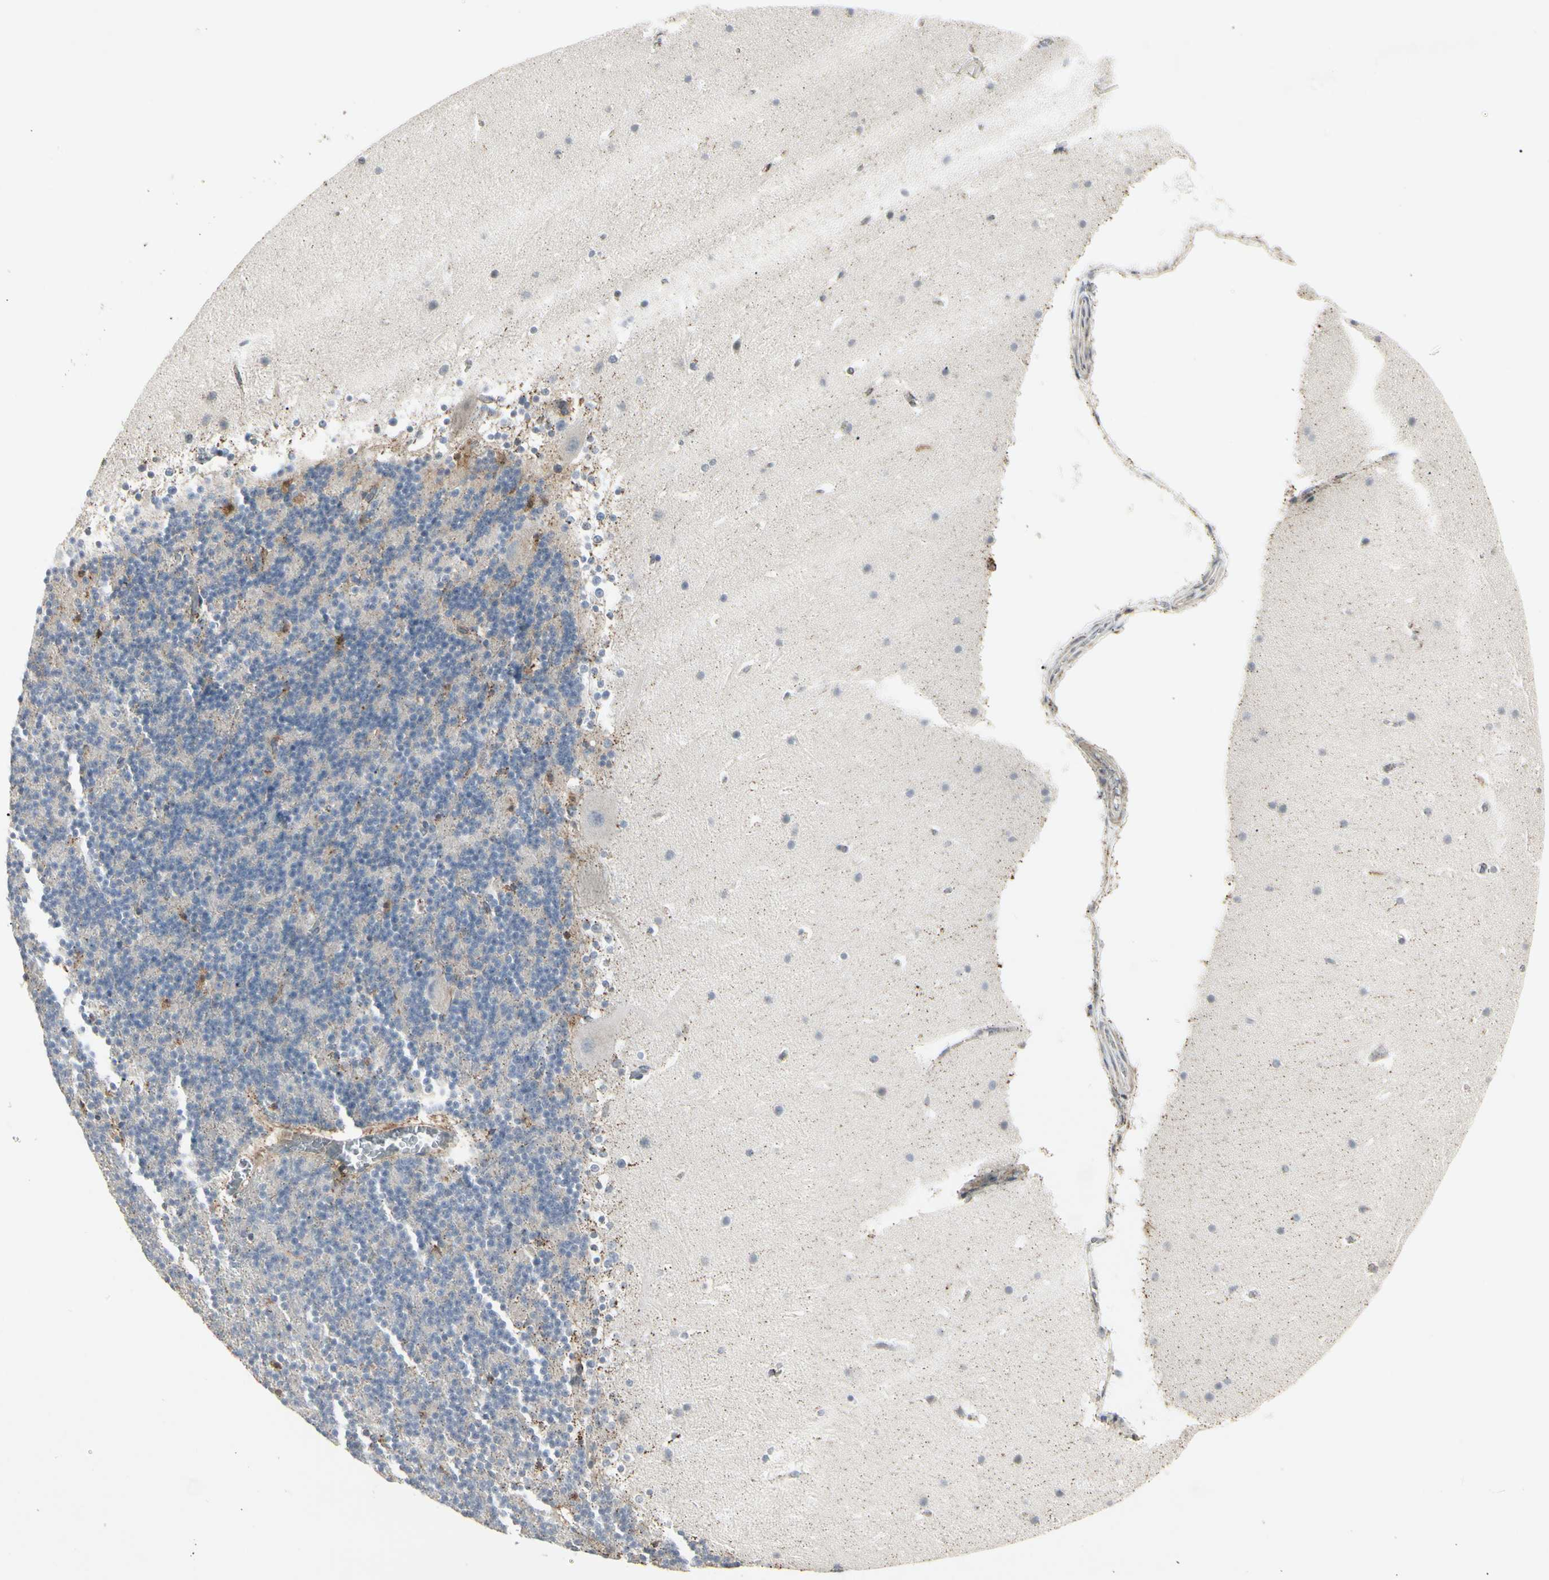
{"staining": {"intensity": "moderate", "quantity": "<25%", "location": "cytoplasmic/membranous"}, "tissue": "cerebellum", "cell_type": "Cells in granular layer", "image_type": "normal", "snomed": [{"axis": "morphology", "description": "Normal tissue, NOS"}, {"axis": "topography", "description": "Cerebellum"}], "caption": "A low amount of moderate cytoplasmic/membranous staining is seen in approximately <25% of cells in granular layer in unremarkable cerebellum. (DAB (3,3'-diaminobenzidine) IHC with brightfield microscopy, high magnification).", "gene": "TMEM176A", "patient": {"sex": "female", "age": 19}}